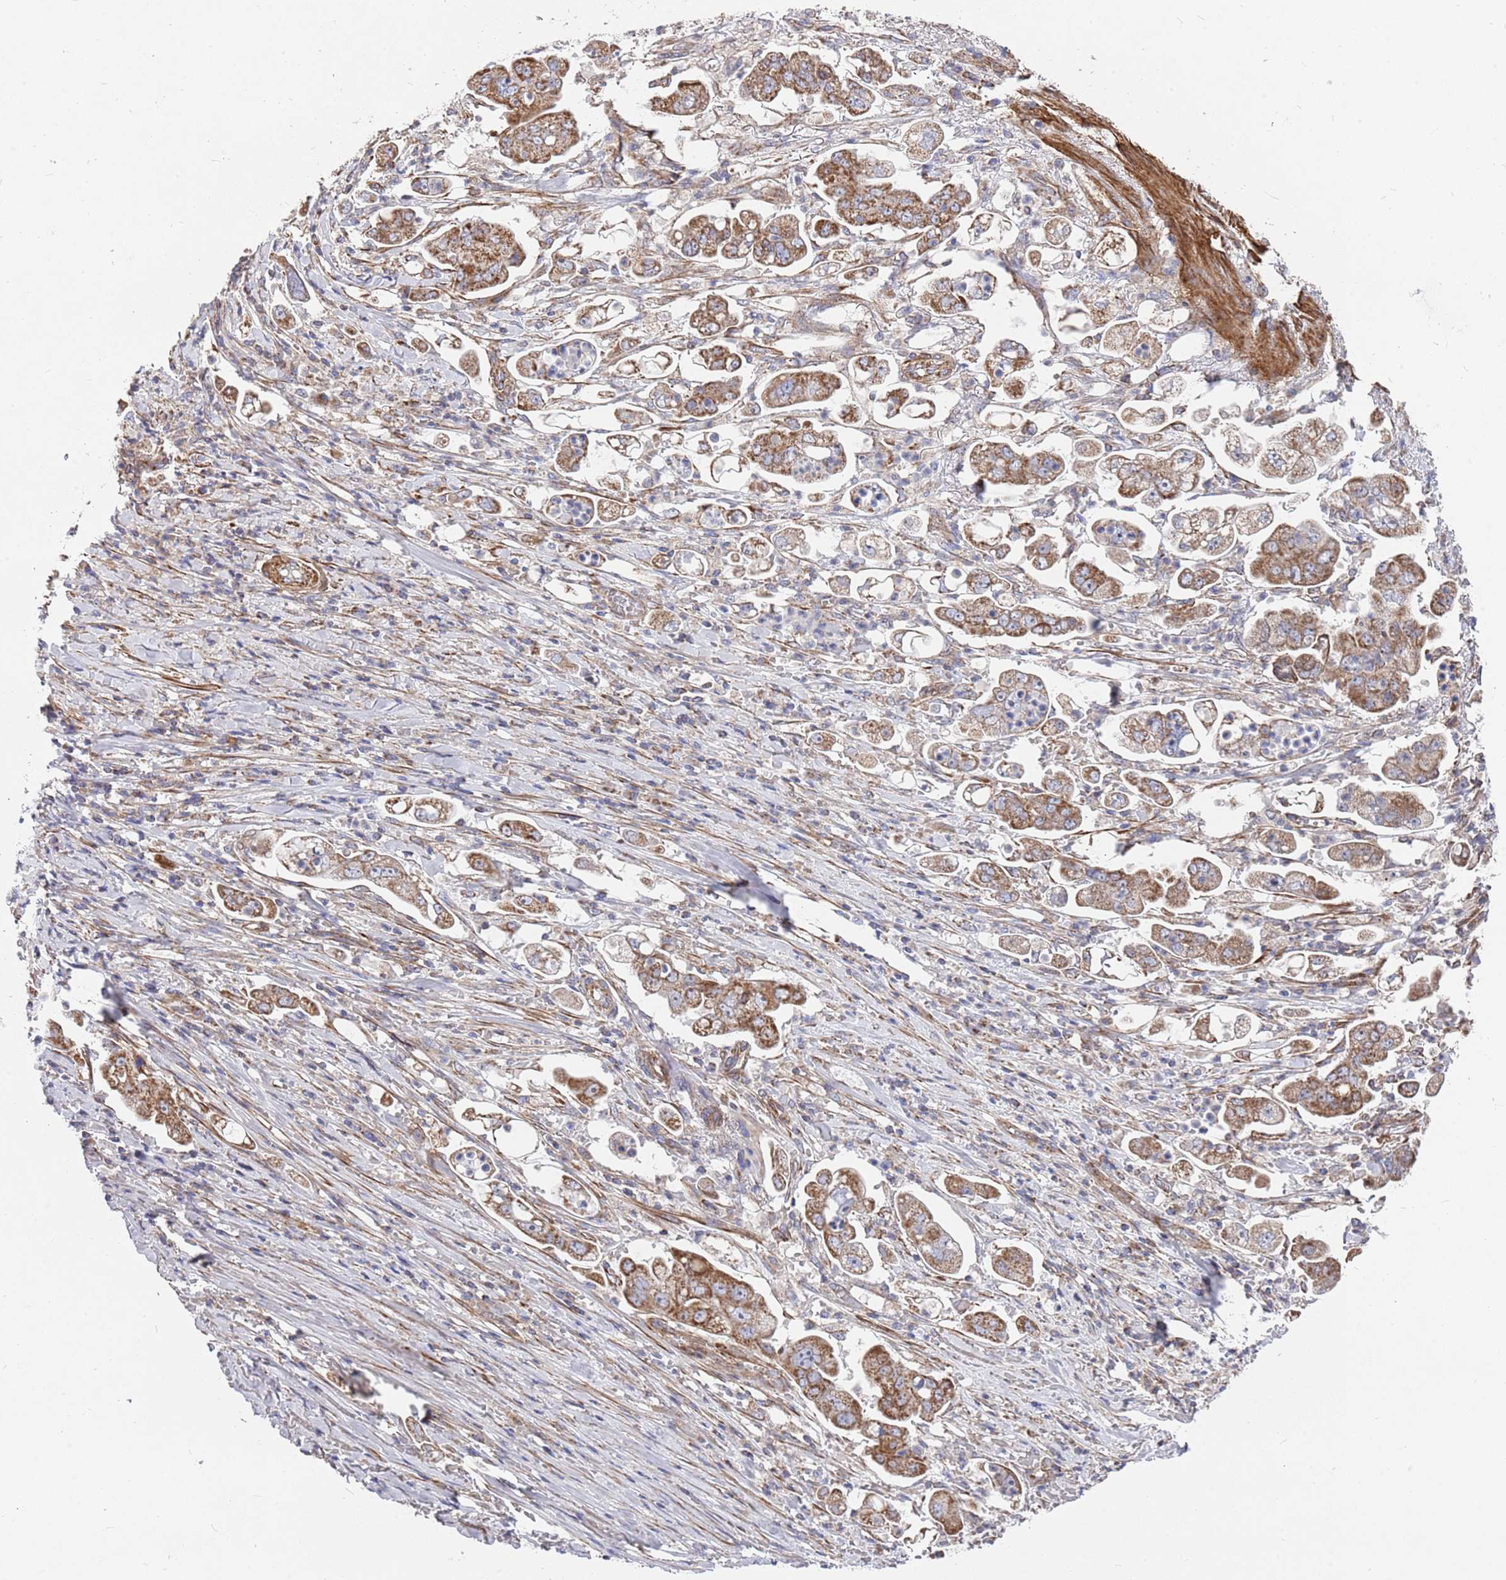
{"staining": {"intensity": "moderate", "quantity": ">75%", "location": "cytoplasmic/membranous"}, "tissue": "stomach cancer", "cell_type": "Tumor cells", "image_type": "cancer", "snomed": [{"axis": "morphology", "description": "Adenocarcinoma, NOS"}, {"axis": "topography", "description": "Stomach"}], "caption": "Adenocarcinoma (stomach) tissue reveals moderate cytoplasmic/membranous staining in about >75% of tumor cells, visualized by immunohistochemistry. The protein of interest is shown in brown color, while the nuclei are stained blue.", "gene": "WDFY3", "patient": {"sex": "male", "age": 62}}